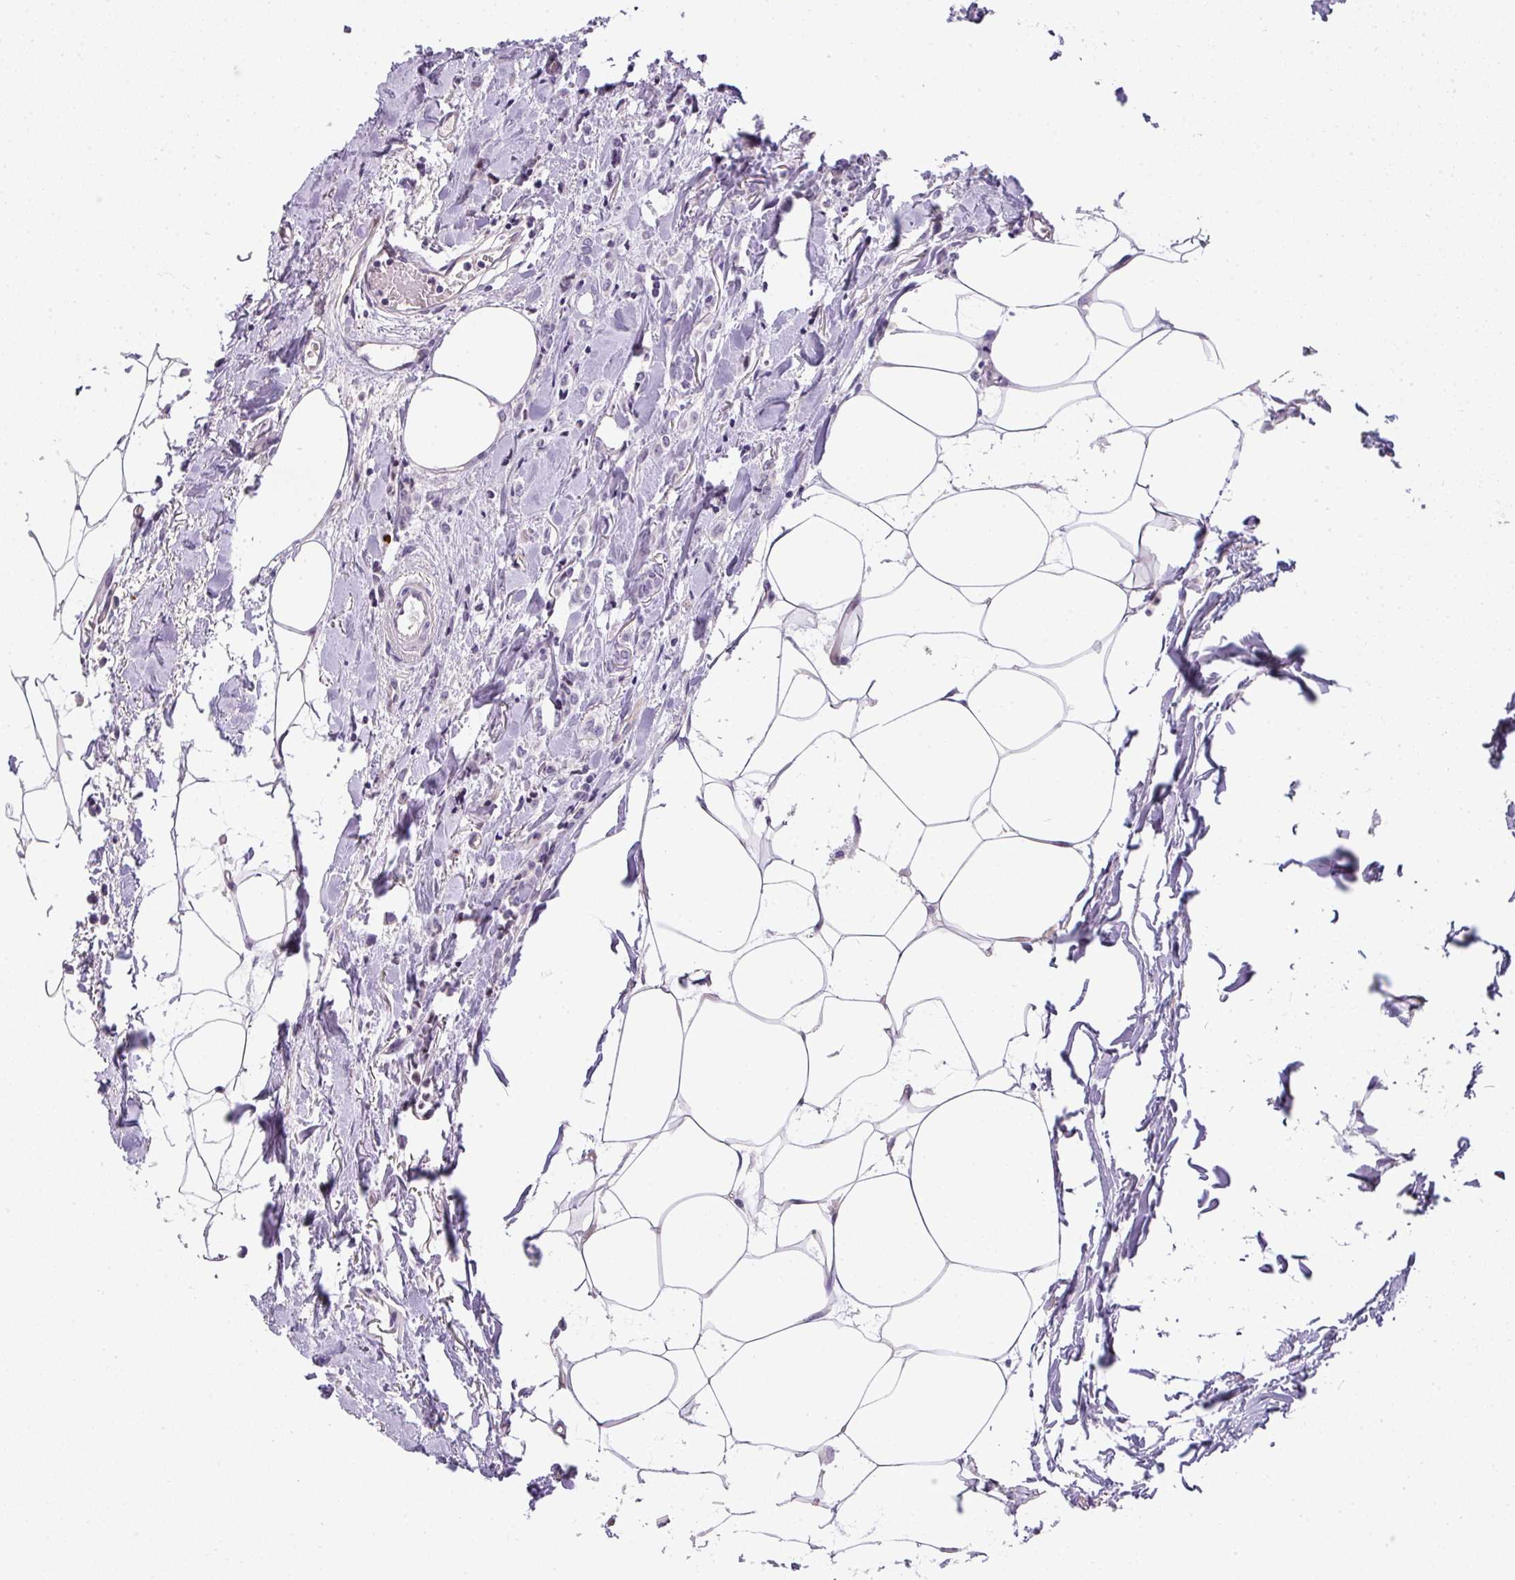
{"staining": {"intensity": "negative", "quantity": "none", "location": "none"}, "tissue": "breast cancer", "cell_type": "Tumor cells", "image_type": "cancer", "snomed": [{"axis": "morphology", "description": "Lobular carcinoma"}, {"axis": "topography", "description": "Breast"}], "caption": "Immunohistochemistry micrograph of neoplastic tissue: lobular carcinoma (breast) stained with DAB (3,3'-diaminobenzidine) demonstrates no significant protein staining in tumor cells.", "gene": "OR11H4", "patient": {"sex": "female", "age": 84}}